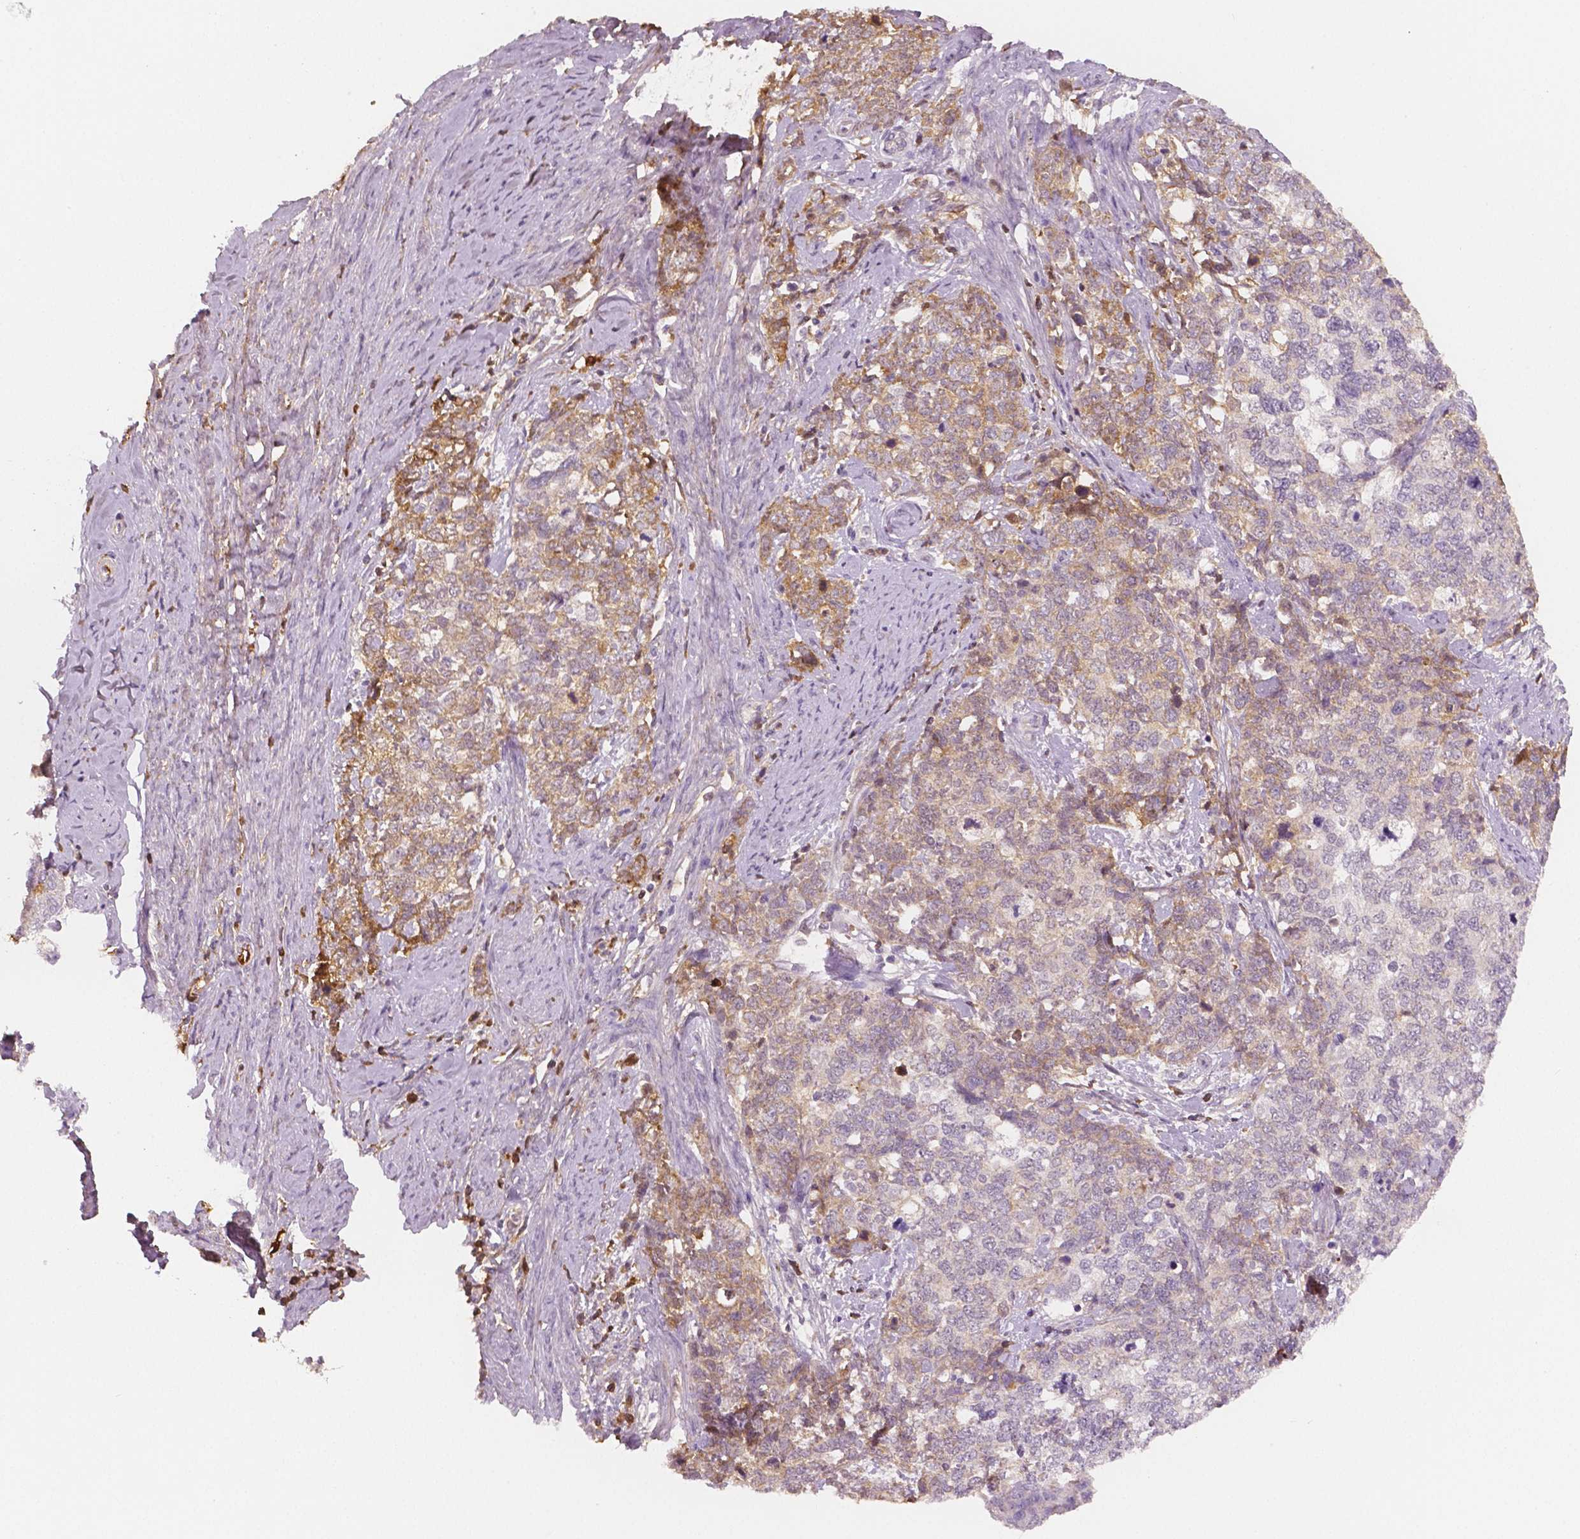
{"staining": {"intensity": "weak", "quantity": "<25%", "location": "cytoplasmic/membranous"}, "tissue": "cervical cancer", "cell_type": "Tumor cells", "image_type": "cancer", "snomed": [{"axis": "morphology", "description": "Squamous cell carcinoma, NOS"}, {"axis": "topography", "description": "Cervix"}], "caption": "Histopathology image shows no protein expression in tumor cells of cervical squamous cell carcinoma tissue.", "gene": "APOA4", "patient": {"sex": "female", "age": 63}}